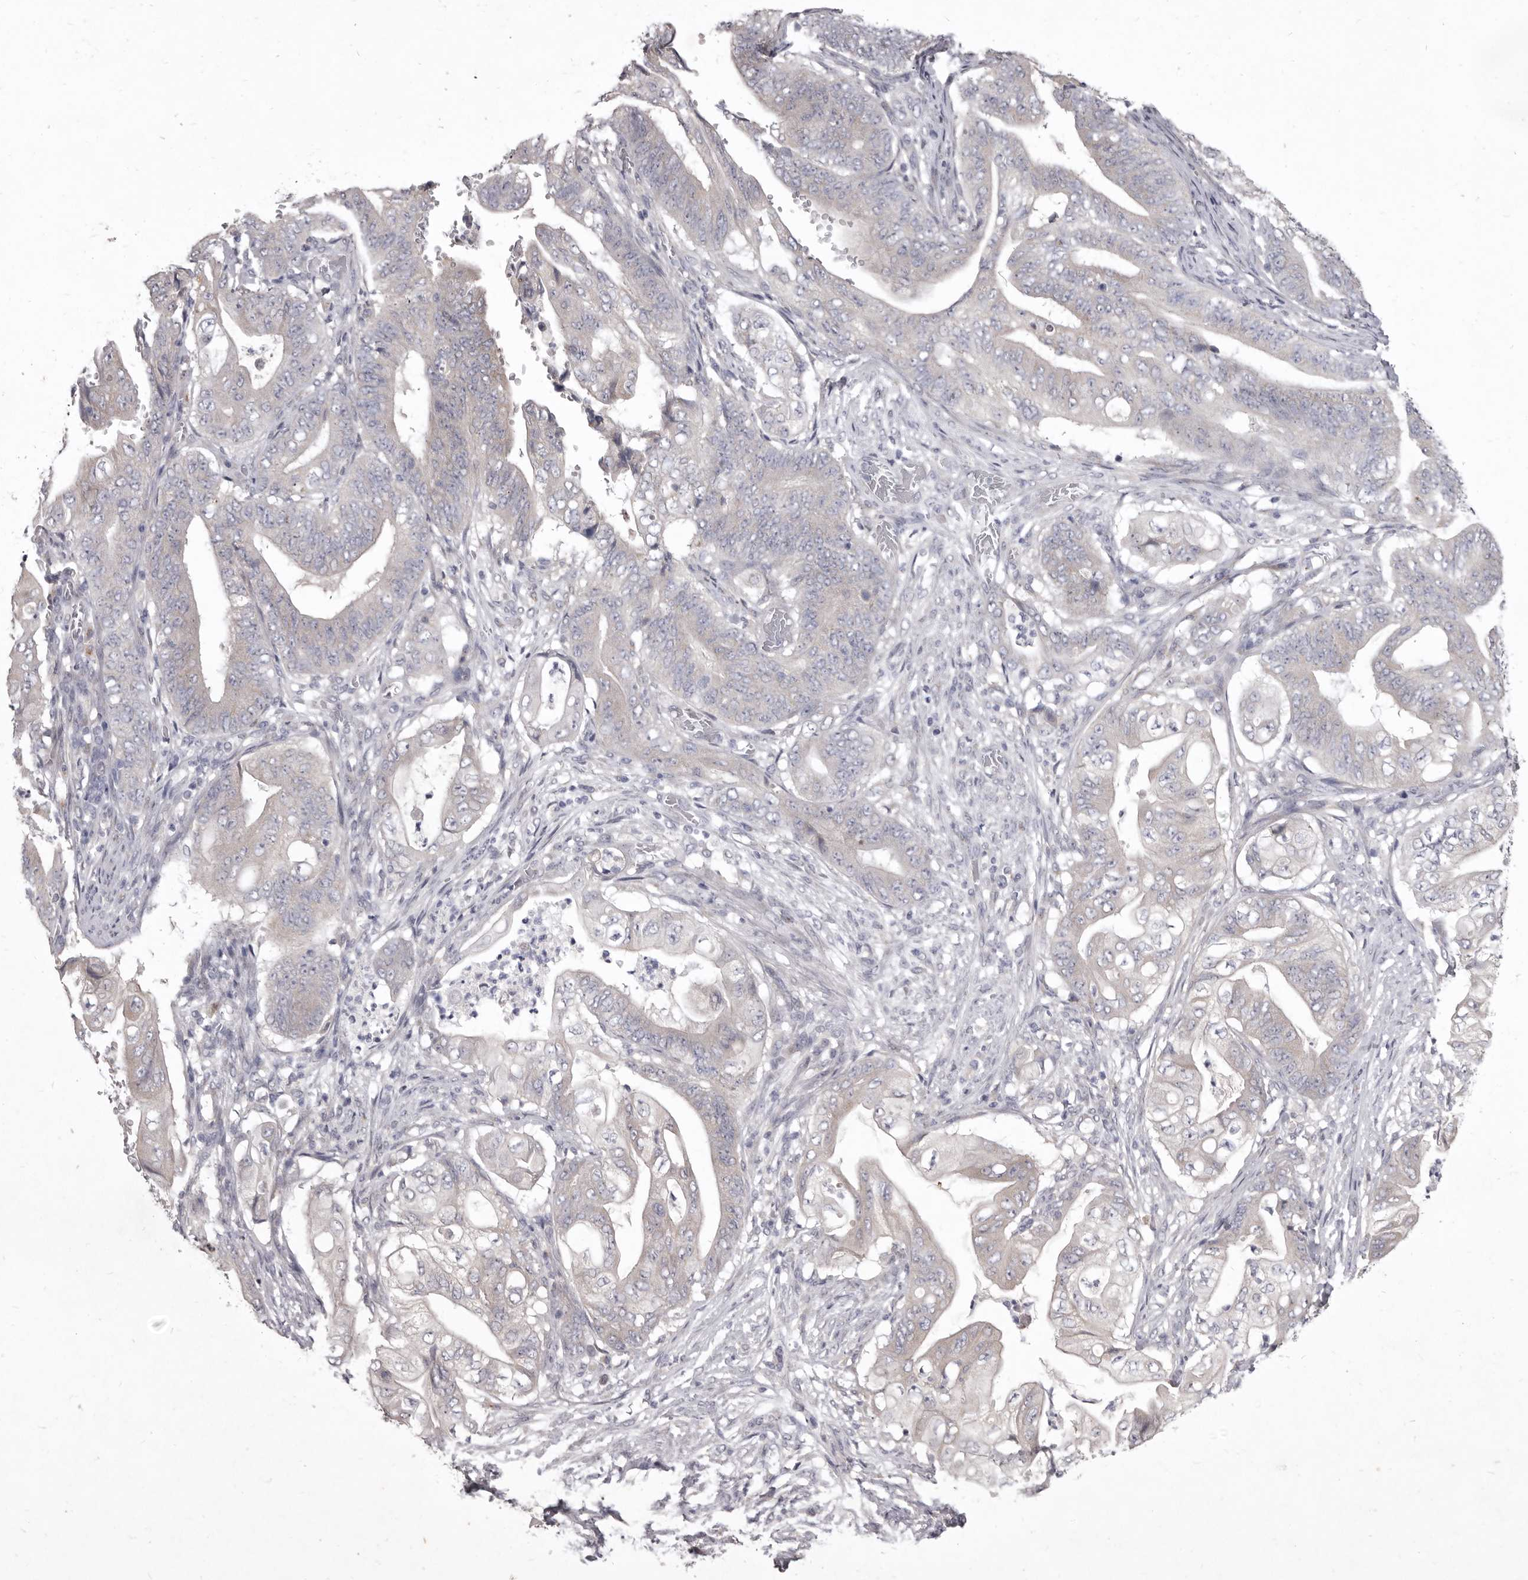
{"staining": {"intensity": "negative", "quantity": "none", "location": "none"}, "tissue": "stomach cancer", "cell_type": "Tumor cells", "image_type": "cancer", "snomed": [{"axis": "morphology", "description": "Adenocarcinoma, NOS"}, {"axis": "topography", "description": "Stomach"}], "caption": "High power microscopy photomicrograph of an IHC photomicrograph of stomach adenocarcinoma, revealing no significant expression in tumor cells.", "gene": "P2RX6", "patient": {"sex": "female", "age": 73}}